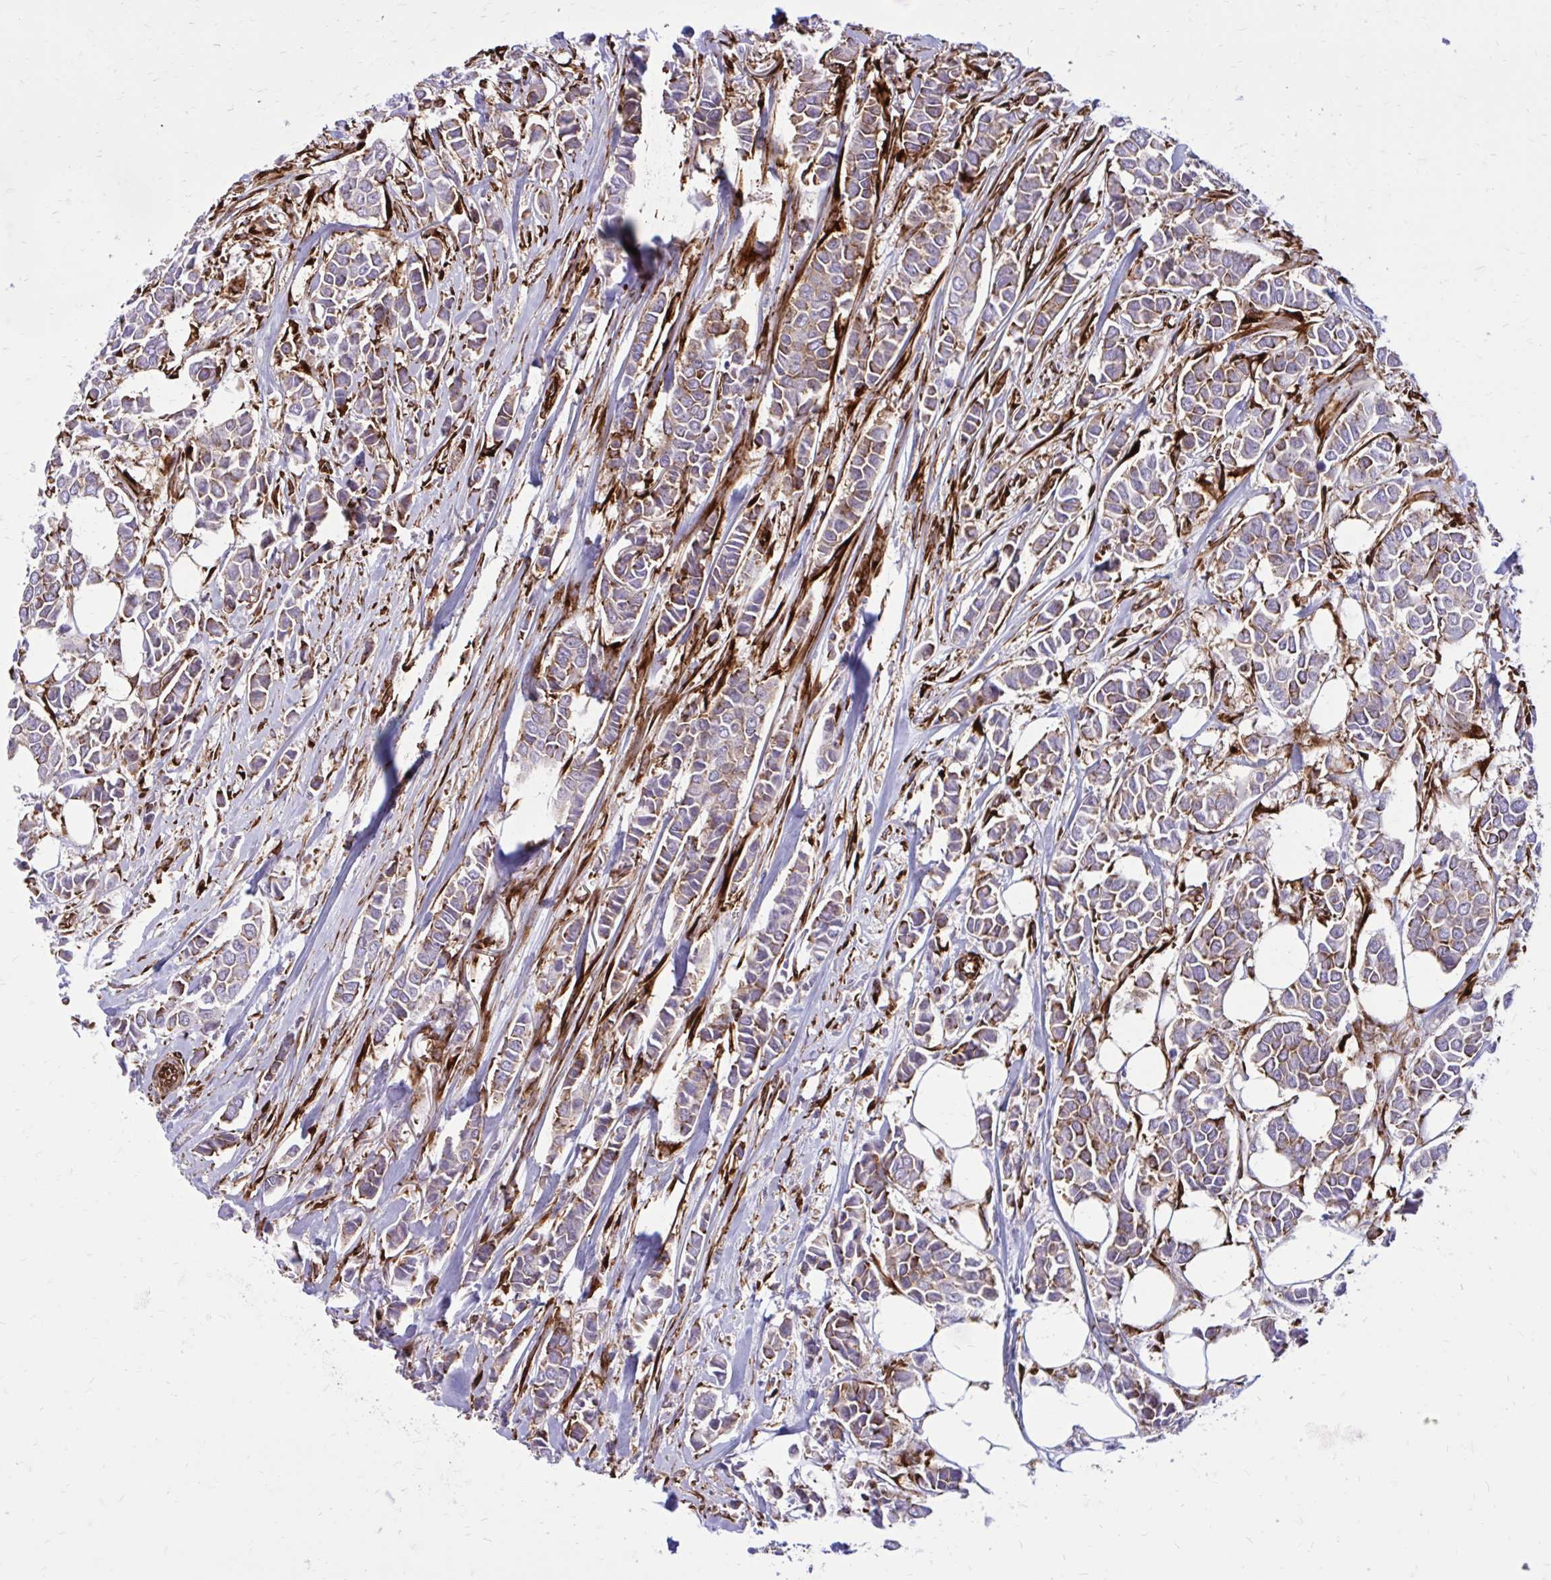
{"staining": {"intensity": "moderate", "quantity": "25%-75%", "location": "cytoplasmic/membranous"}, "tissue": "breast cancer", "cell_type": "Tumor cells", "image_type": "cancer", "snomed": [{"axis": "morphology", "description": "Duct carcinoma"}, {"axis": "topography", "description": "Breast"}], "caption": "The photomicrograph displays a brown stain indicating the presence of a protein in the cytoplasmic/membranous of tumor cells in intraductal carcinoma (breast).", "gene": "BEND5", "patient": {"sex": "female", "age": 84}}